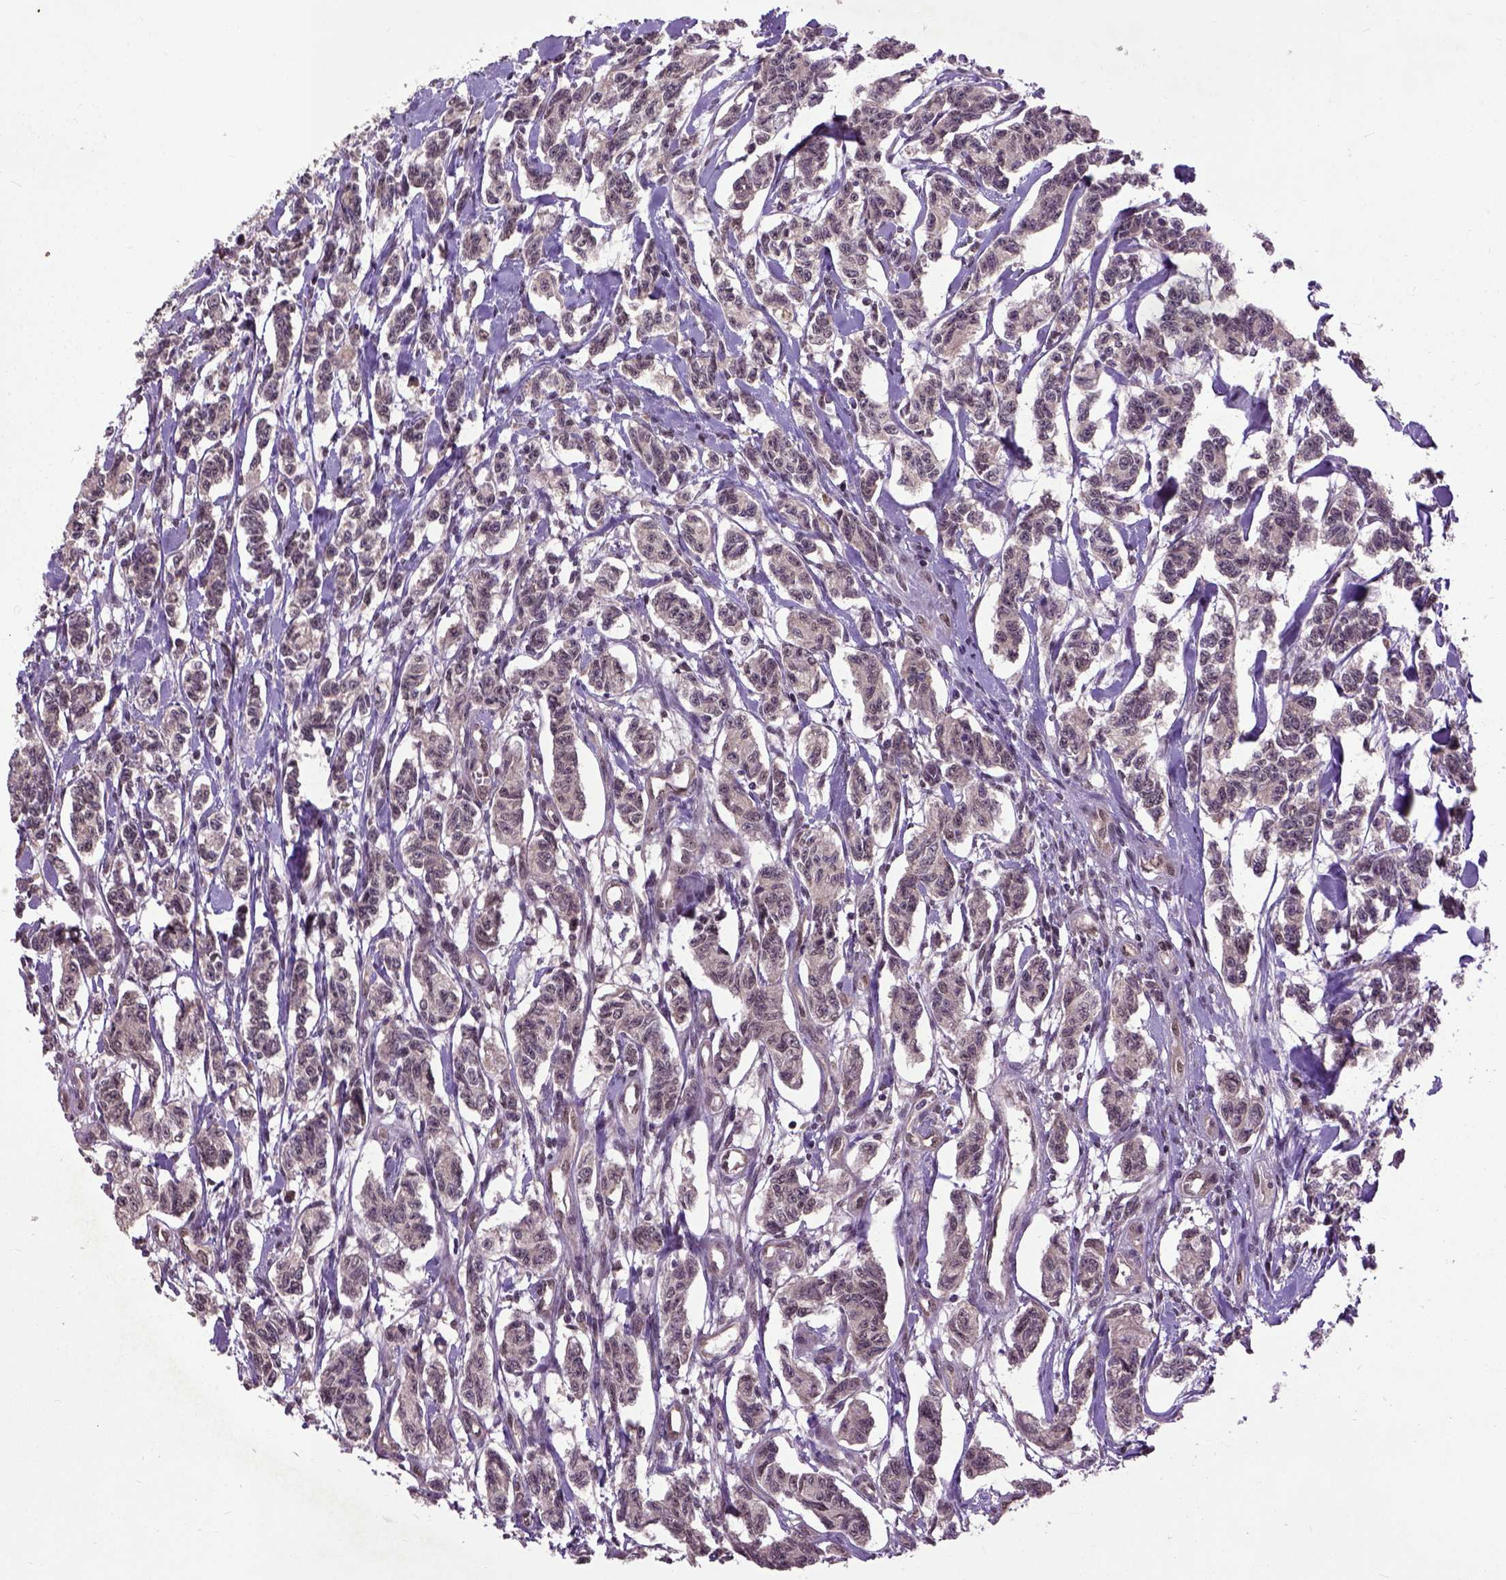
{"staining": {"intensity": "negative", "quantity": "none", "location": "none"}, "tissue": "carcinoid", "cell_type": "Tumor cells", "image_type": "cancer", "snomed": [{"axis": "morphology", "description": "Carcinoid, malignant, NOS"}, {"axis": "topography", "description": "Kidney"}], "caption": "Carcinoid was stained to show a protein in brown. There is no significant positivity in tumor cells. (Immunohistochemistry, brightfield microscopy, high magnification).", "gene": "UBA3", "patient": {"sex": "female", "age": 41}}